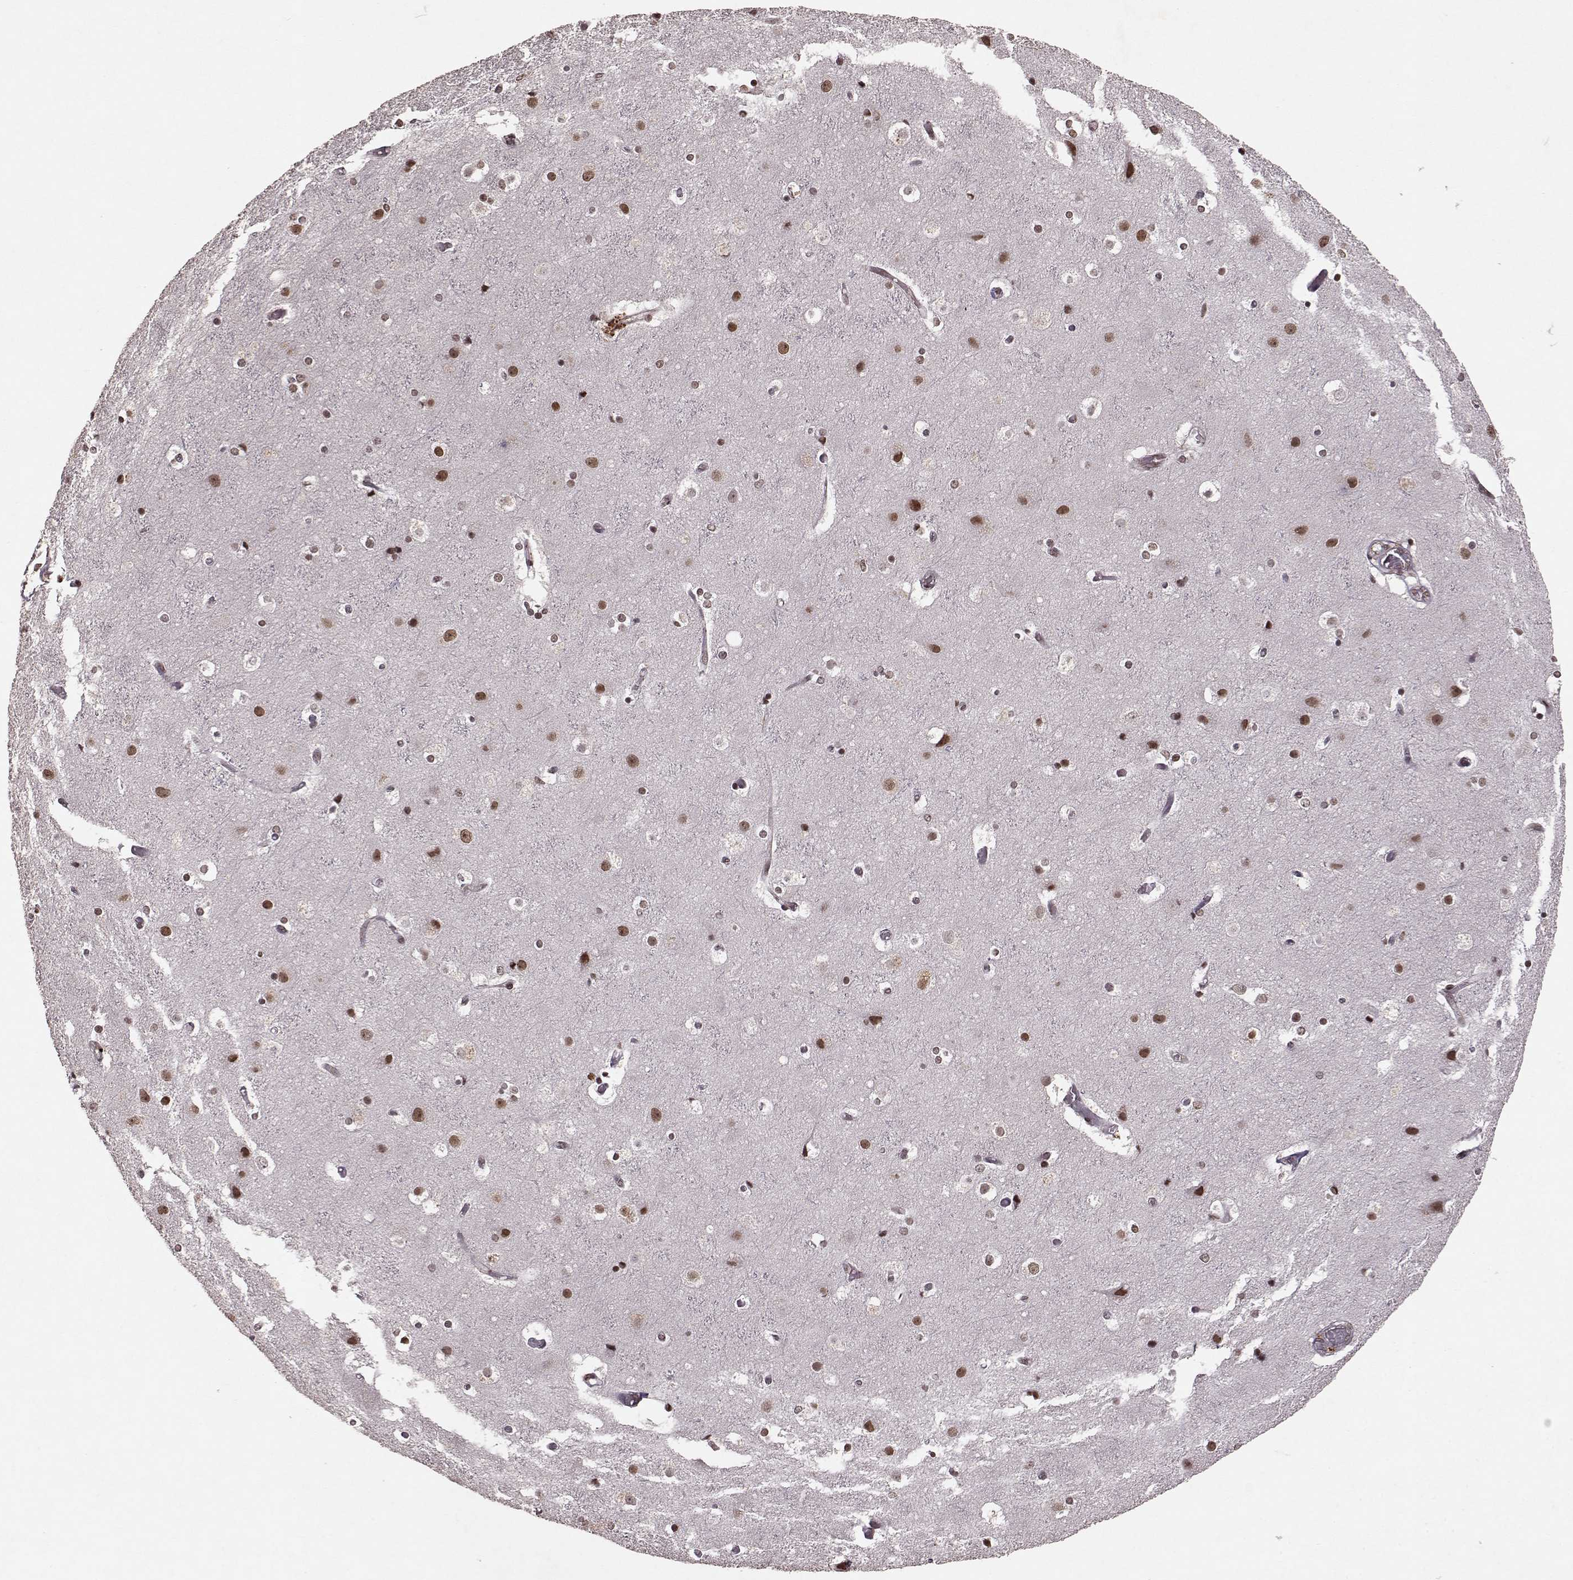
{"staining": {"intensity": "weak", "quantity": ">75%", "location": "nuclear"}, "tissue": "cerebral cortex", "cell_type": "Endothelial cells", "image_type": "normal", "snomed": [{"axis": "morphology", "description": "Normal tissue, NOS"}, {"axis": "topography", "description": "Cerebral cortex"}], "caption": "An immunohistochemistry (IHC) micrograph of normal tissue is shown. Protein staining in brown labels weak nuclear positivity in cerebral cortex within endothelial cells. (DAB IHC, brown staining for protein, blue staining for nuclei).", "gene": "RRAGD", "patient": {"sex": "female", "age": 52}}